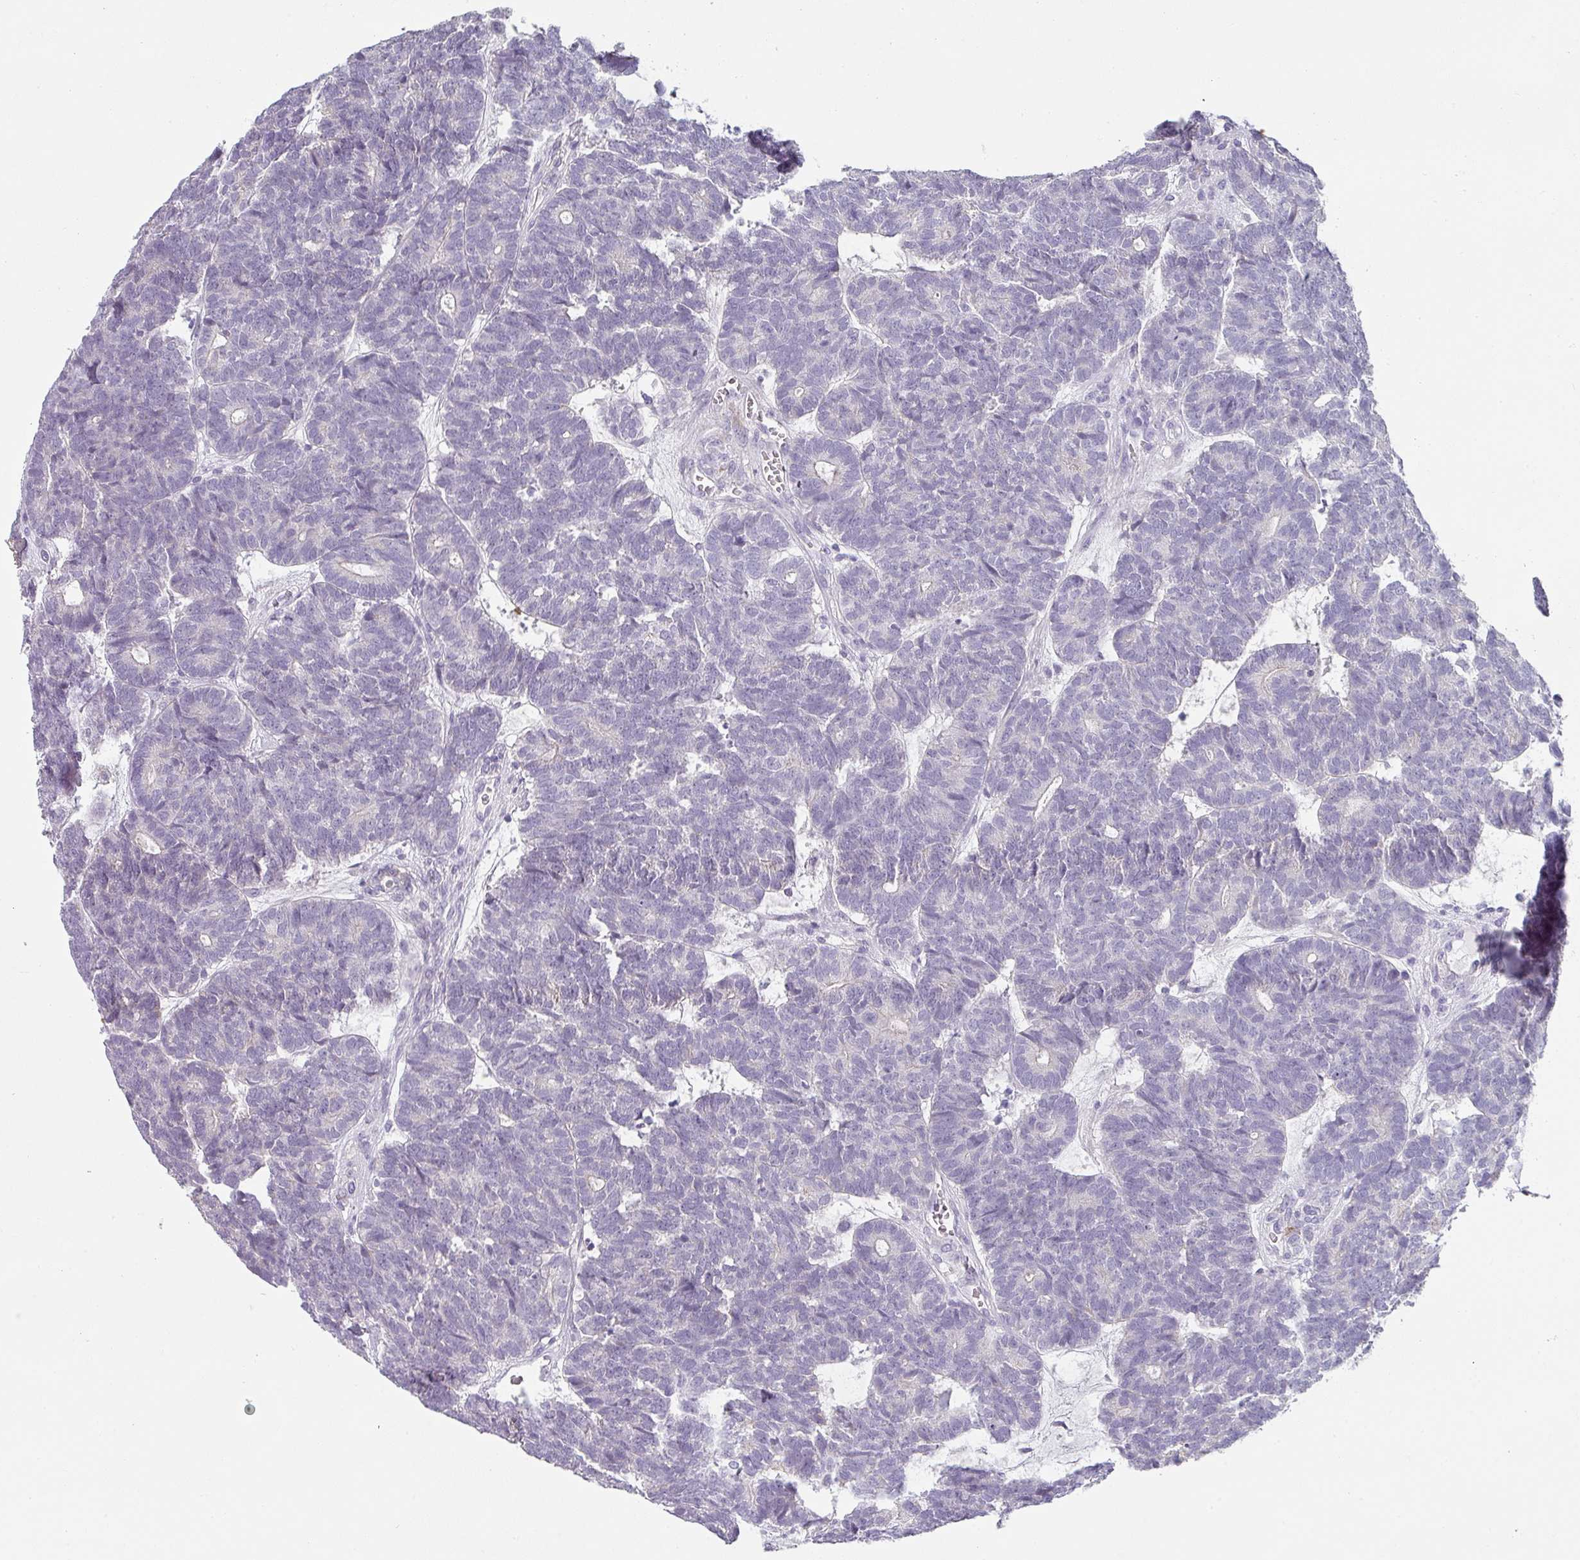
{"staining": {"intensity": "negative", "quantity": "none", "location": "none"}, "tissue": "head and neck cancer", "cell_type": "Tumor cells", "image_type": "cancer", "snomed": [{"axis": "morphology", "description": "Adenocarcinoma, NOS"}, {"axis": "topography", "description": "Head-Neck"}], "caption": "This is a image of IHC staining of adenocarcinoma (head and neck), which shows no staining in tumor cells.", "gene": "BTLA", "patient": {"sex": "female", "age": 81}}